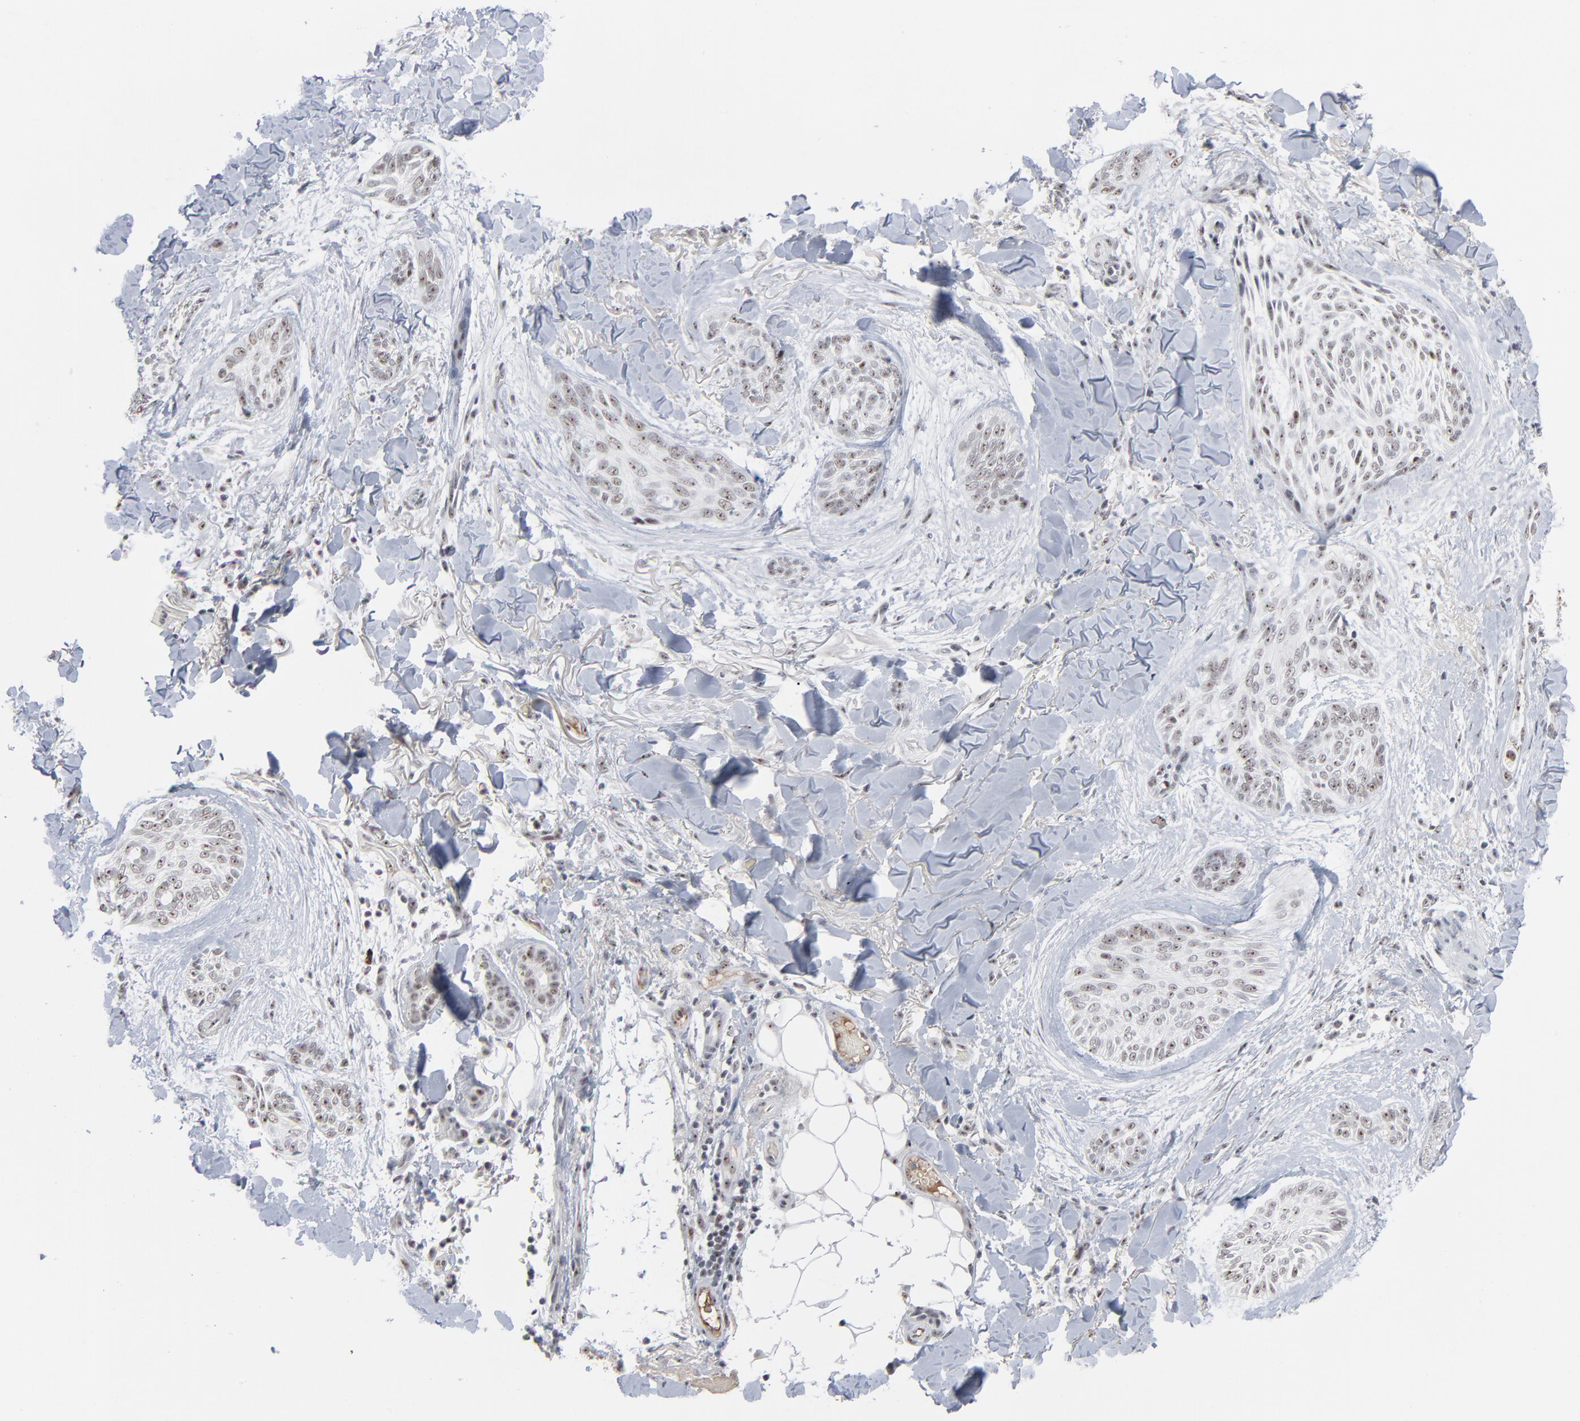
{"staining": {"intensity": "weak", "quantity": ">75%", "location": "nuclear"}, "tissue": "skin cancer", "cell_type": "Tumor cells", "image_type": "cancer", "snomed": [{"axis": "morphology", "description": "Normal tissue, NOS"}, {"axis": "morphology", "description": "Basal cell carcinoma"}, {"axis": "topography", "description": "Skin"}], "caption": "Skin cancer (basal cell carcinoma) stained with a brown dye shows weak nuclear positive expression in about >75% of tumor cells.", "gene": "MPHOSPH6", "patient": {"sex": "female", "age": 71}}